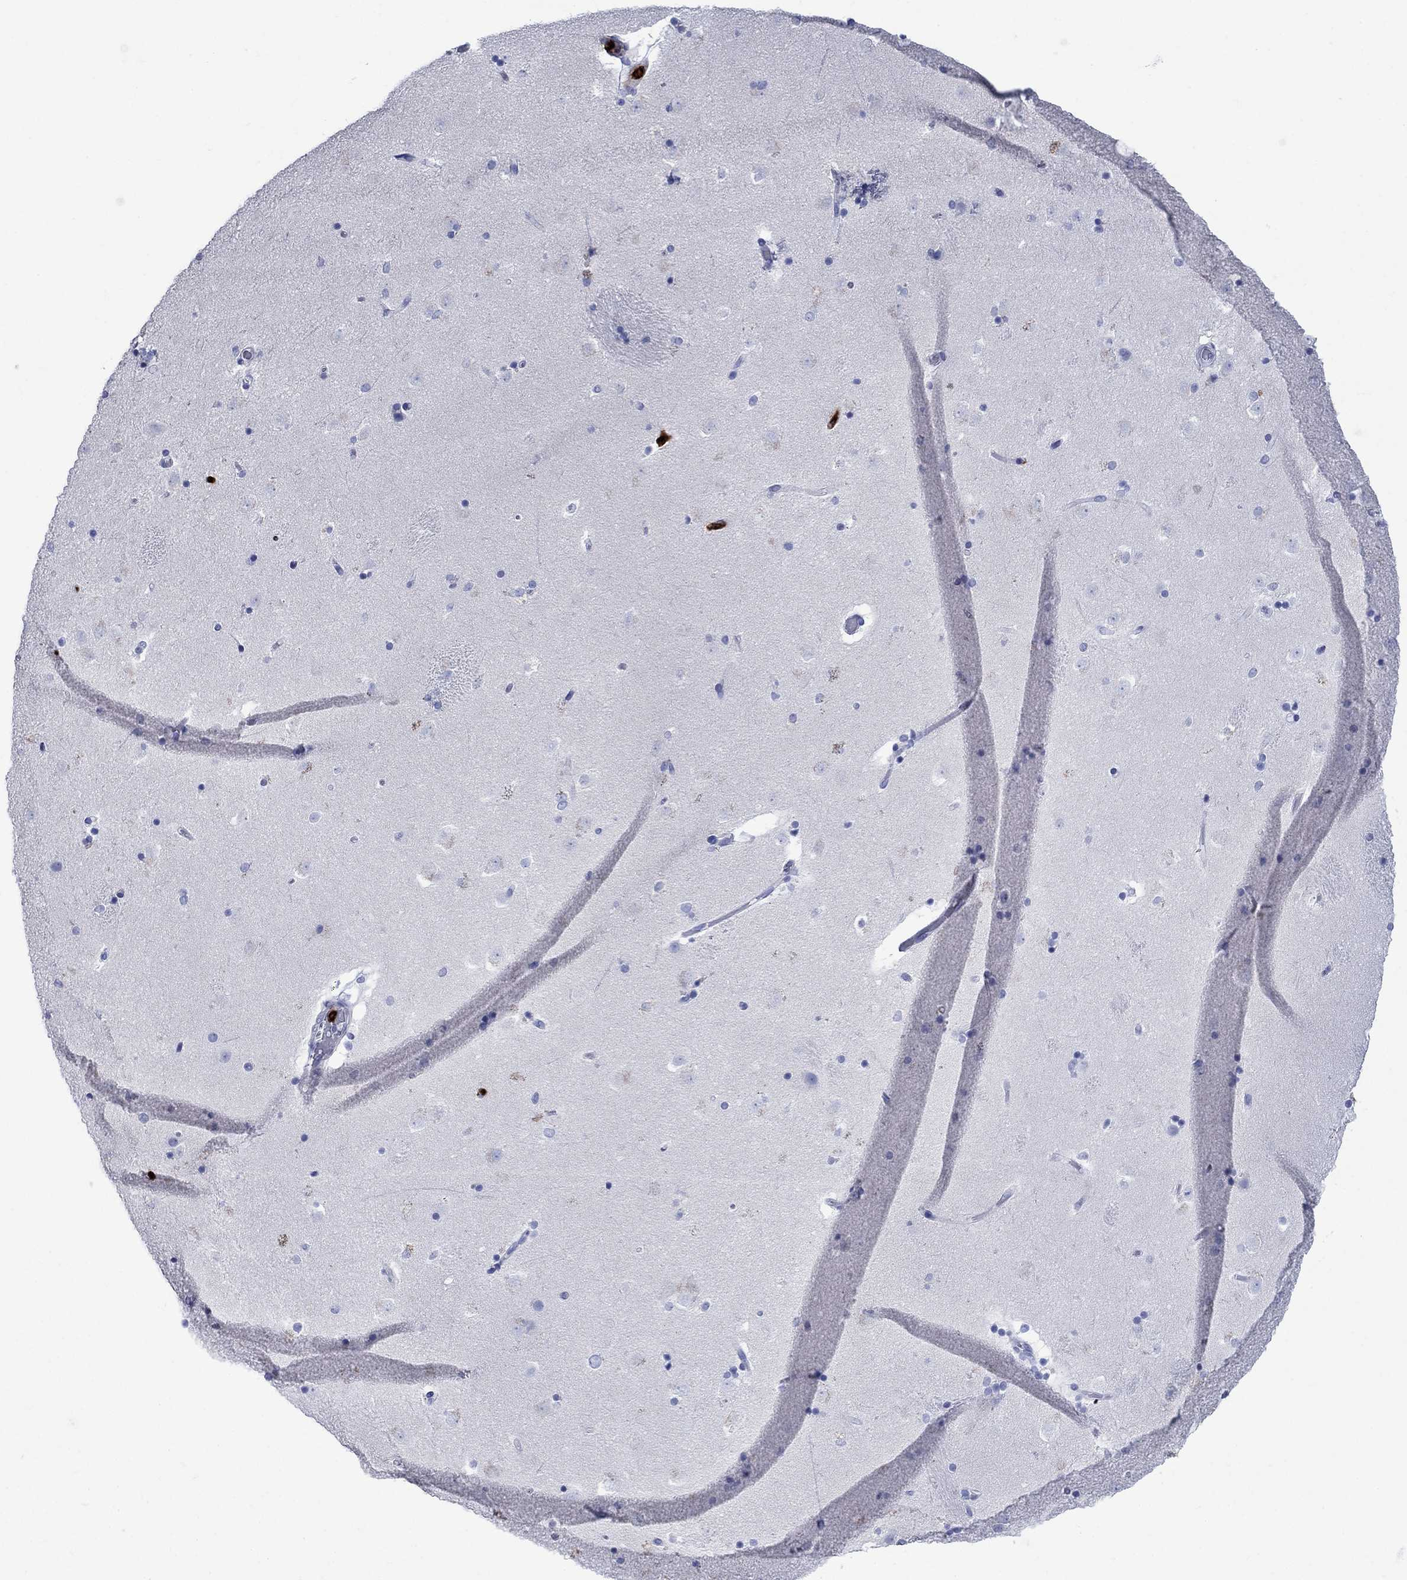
{"staining": {"intensity": "negative", "quantity": "none", "location": "none"}, "tissue": "caudate", "cell_type": "Glial cells", "image_type": "normal", "snomed": [{"axis": "morphology", "description": "Normal tissue, NOS"}, {"axis": "topography", "description": "Lateral ventricle wall"}], "caption": "Glial cells are negative for protein expression in benign human caudate. The staining is performed using DAB (3,3'-diaminobenzidine) brown chromogen with nuclei counter-stained in using hematoxylin.", "gene": "AZU1", "patient": {"sex": "male", "age": 51}}